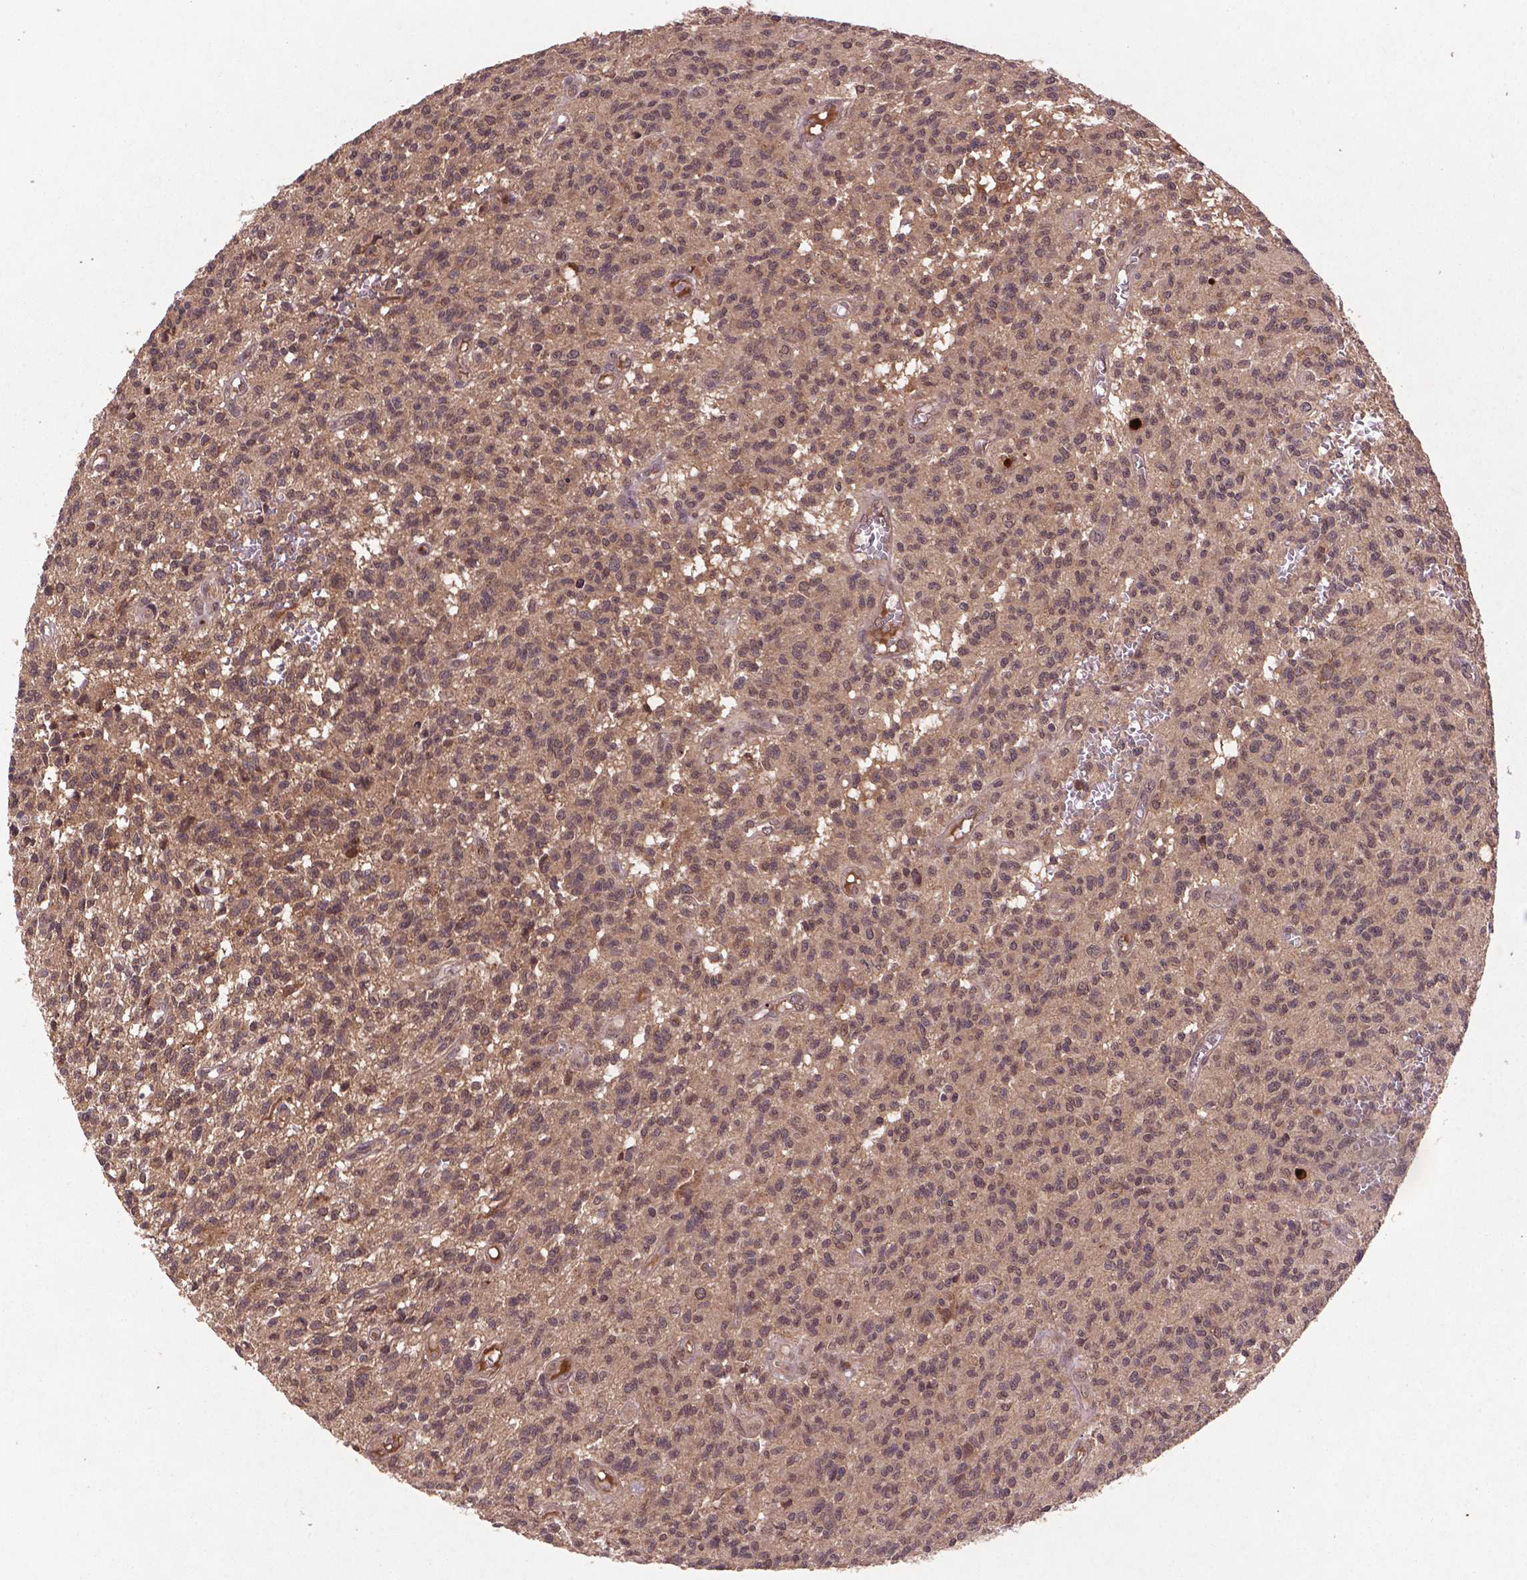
{"staining": {"intensity": "weak", "quantity": "25%-75%", "location": "nuclear"}, "tissue": "glioma", "cell_type": "Tumor cells", "image_type": "cancer", "snomed": [{"axis": "morphology", "description": "Glioma, malignant, Low grade"}, {"axis": "topography", "description": "Brain"}], "caption": "Protein analysis of malignant low-grade glioma tissue reveals weak nuclear staining in about 25%-75% of tumor cells.", "gene": "NIPAL2", "patient": {"sex": "male", "age": 64}}